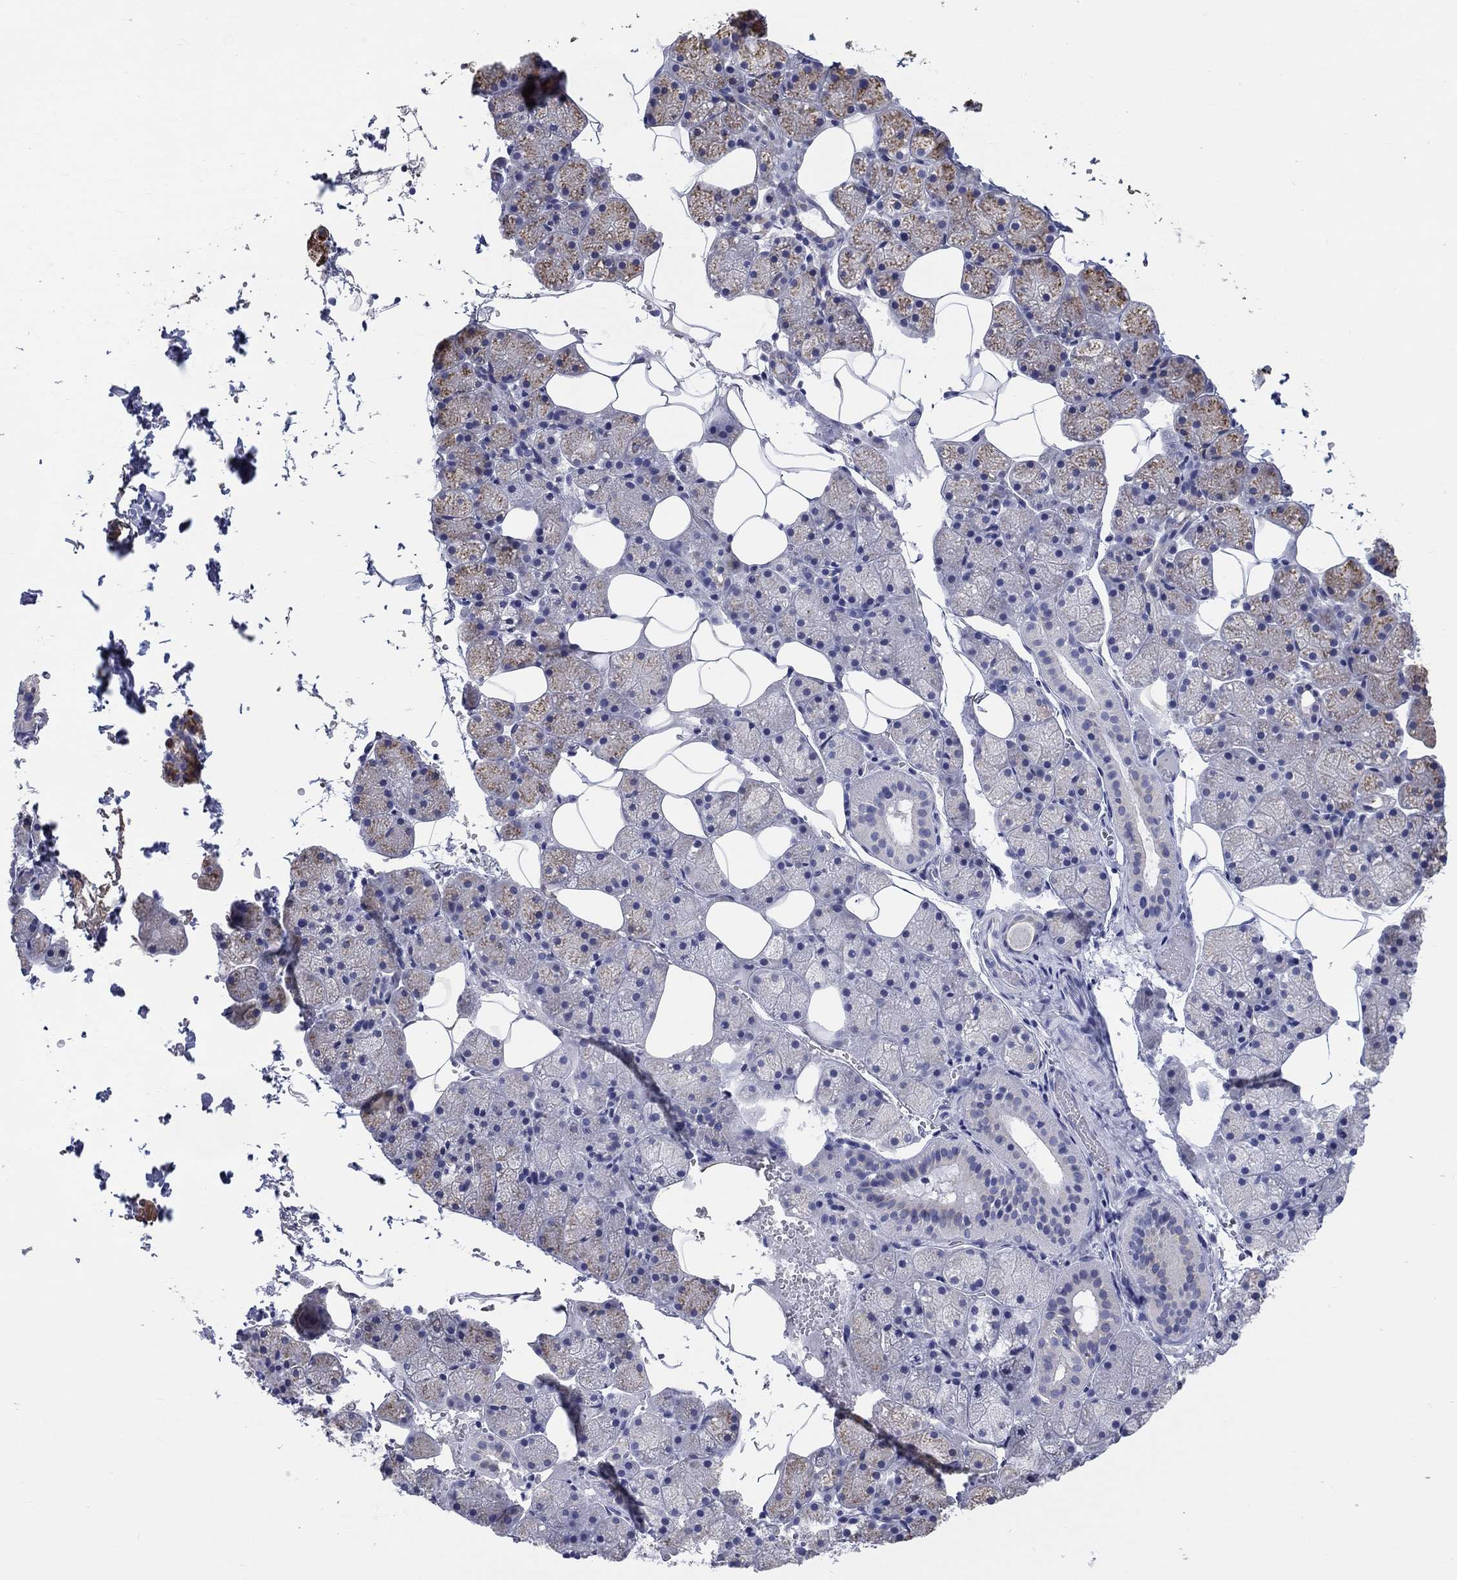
{"staining": {"intensity": "weak", "quantity": "<25%", "location": "cytoplasmic/membranous"}, "tissue": "salivary gland", "cell_type": "Glandular cells", "image_type": "normal", "snomed": [{"axis": "morphology", "description": "Normal tissue, NOS"}, {"axis": "topography", "description": "Salivary gland"}], "caption": "IHC histopathology image of benign salivary gland: human salivary gland stained with DAB shows no significant protein expression in glandular cells.", "gene": "LRRC4C", "patient": {"sex": "male", "age": 38}}